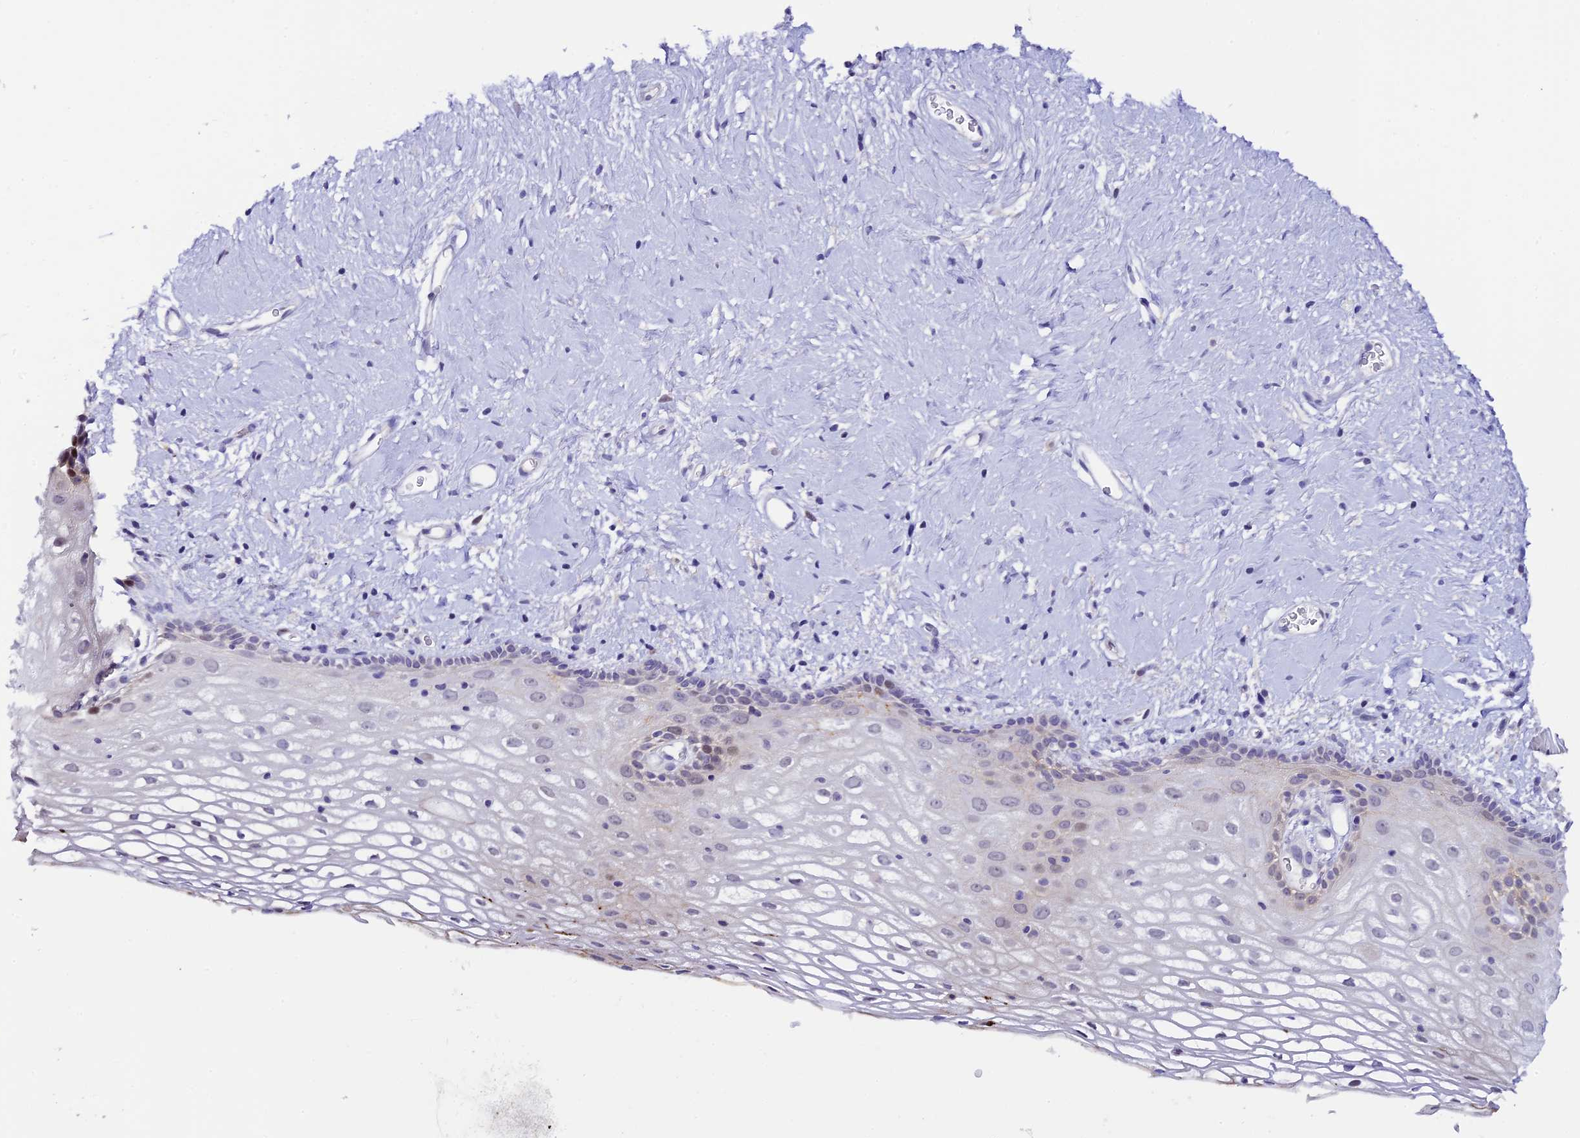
{"staining": {"intensity": "moderate", "quantity": "<25%", "location": "nuclear"}, "tissue": "vagina", "cell_type": "Squamous epithelial cells", "image_type": "normal", "snomed": [{"axis": "morphology", "description": "Normal tissue, NOS"}, {"axis": "morphology", "description": "Adenocarcinoma, NOS"}, {"axis": "topography", "description": "Rectum"}, {"axis": "topography", "description": "Vagina"}], "caption": "This histopathology image exhibits benign vagina stained with immunohistochemistry to label a protein in brown. The nuclear of squamous epithelial cells show moderate positivity for the protein. Nuclei are counter-stained blue.", "gene": "RASGEF1B", "patient": {"sex": "female", "age": 71}}